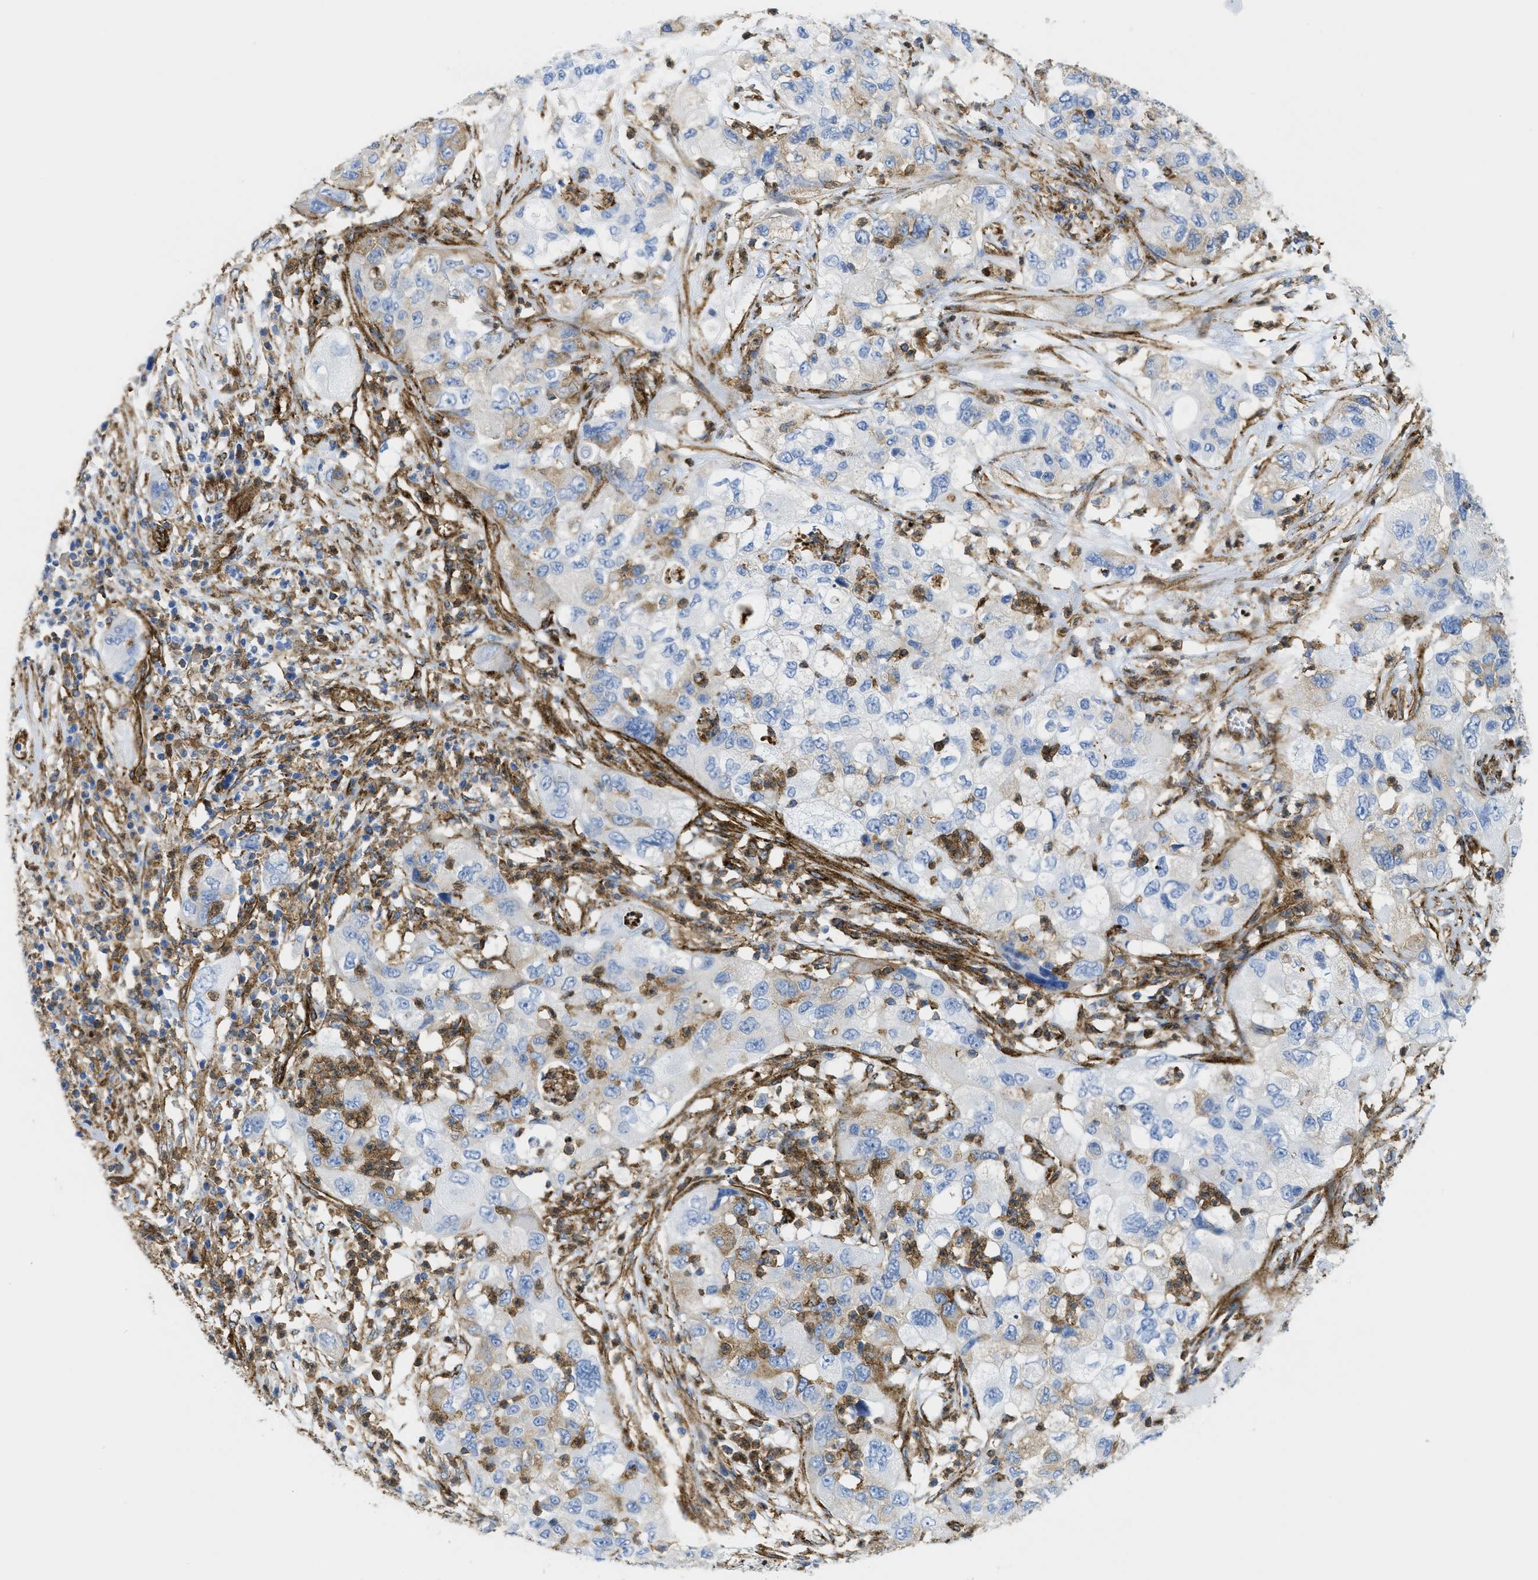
{"staining": {"intensity": "weak", "quantity": "<25%", "location": "cytoplasmic/membranous"}, "tissue": "pancreatic cancer", "cell_type": "Tumor cells", "image_type": "cancer", "snomed": [{"axis": "morphology", "description": "Adenocarcinoma, NOS"}, {"axis": "topography", "description": "Pancreas"}], "caption": "Tumor cells are negative for protein expression in human pancreatic adenocarcinoma.", "gene": "HIP1", "patient": {"sex": "female", "age": 78}}